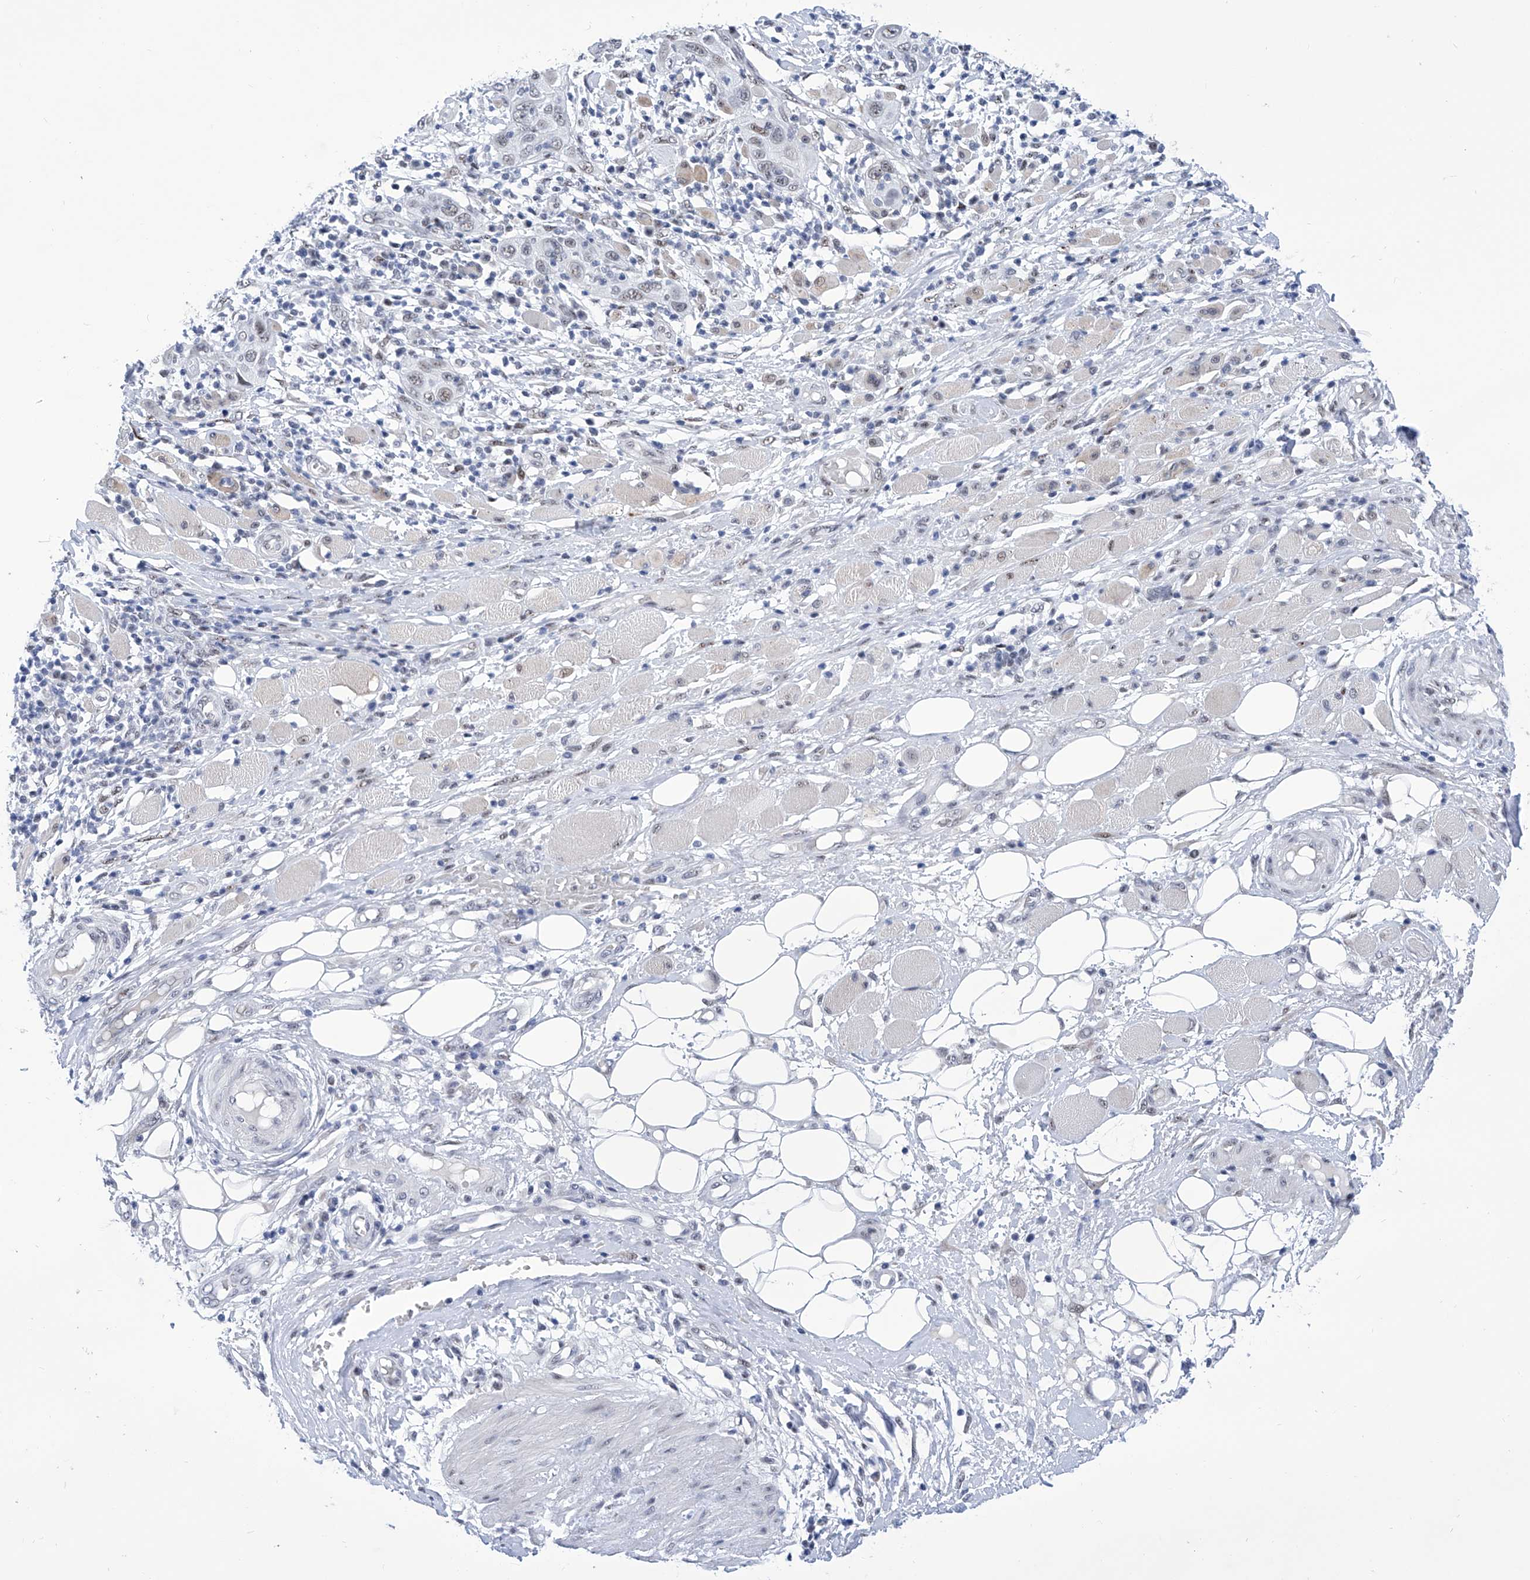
{"staining": {"intensity": "moderate", "quantity": "25%-75%", "location": "nuclear"}, "tissue": "skin cancer", "cell_type": "Tumor cells", "image_type": "cancer", "snomed": [{"axis": "morphology", "description": "Squamous cell carcinoma, NOS"}, {"axis": "topography", "description": "Skin"}], "caption": "Human skin cancer (squamous cell carcinoma) stained for a protein (brown) demonstrates moderate nuclear positive staining in about 25%-75% of tumor cells.", "gene": "SART1", "patient": {"sex": "female", "age": 88}}